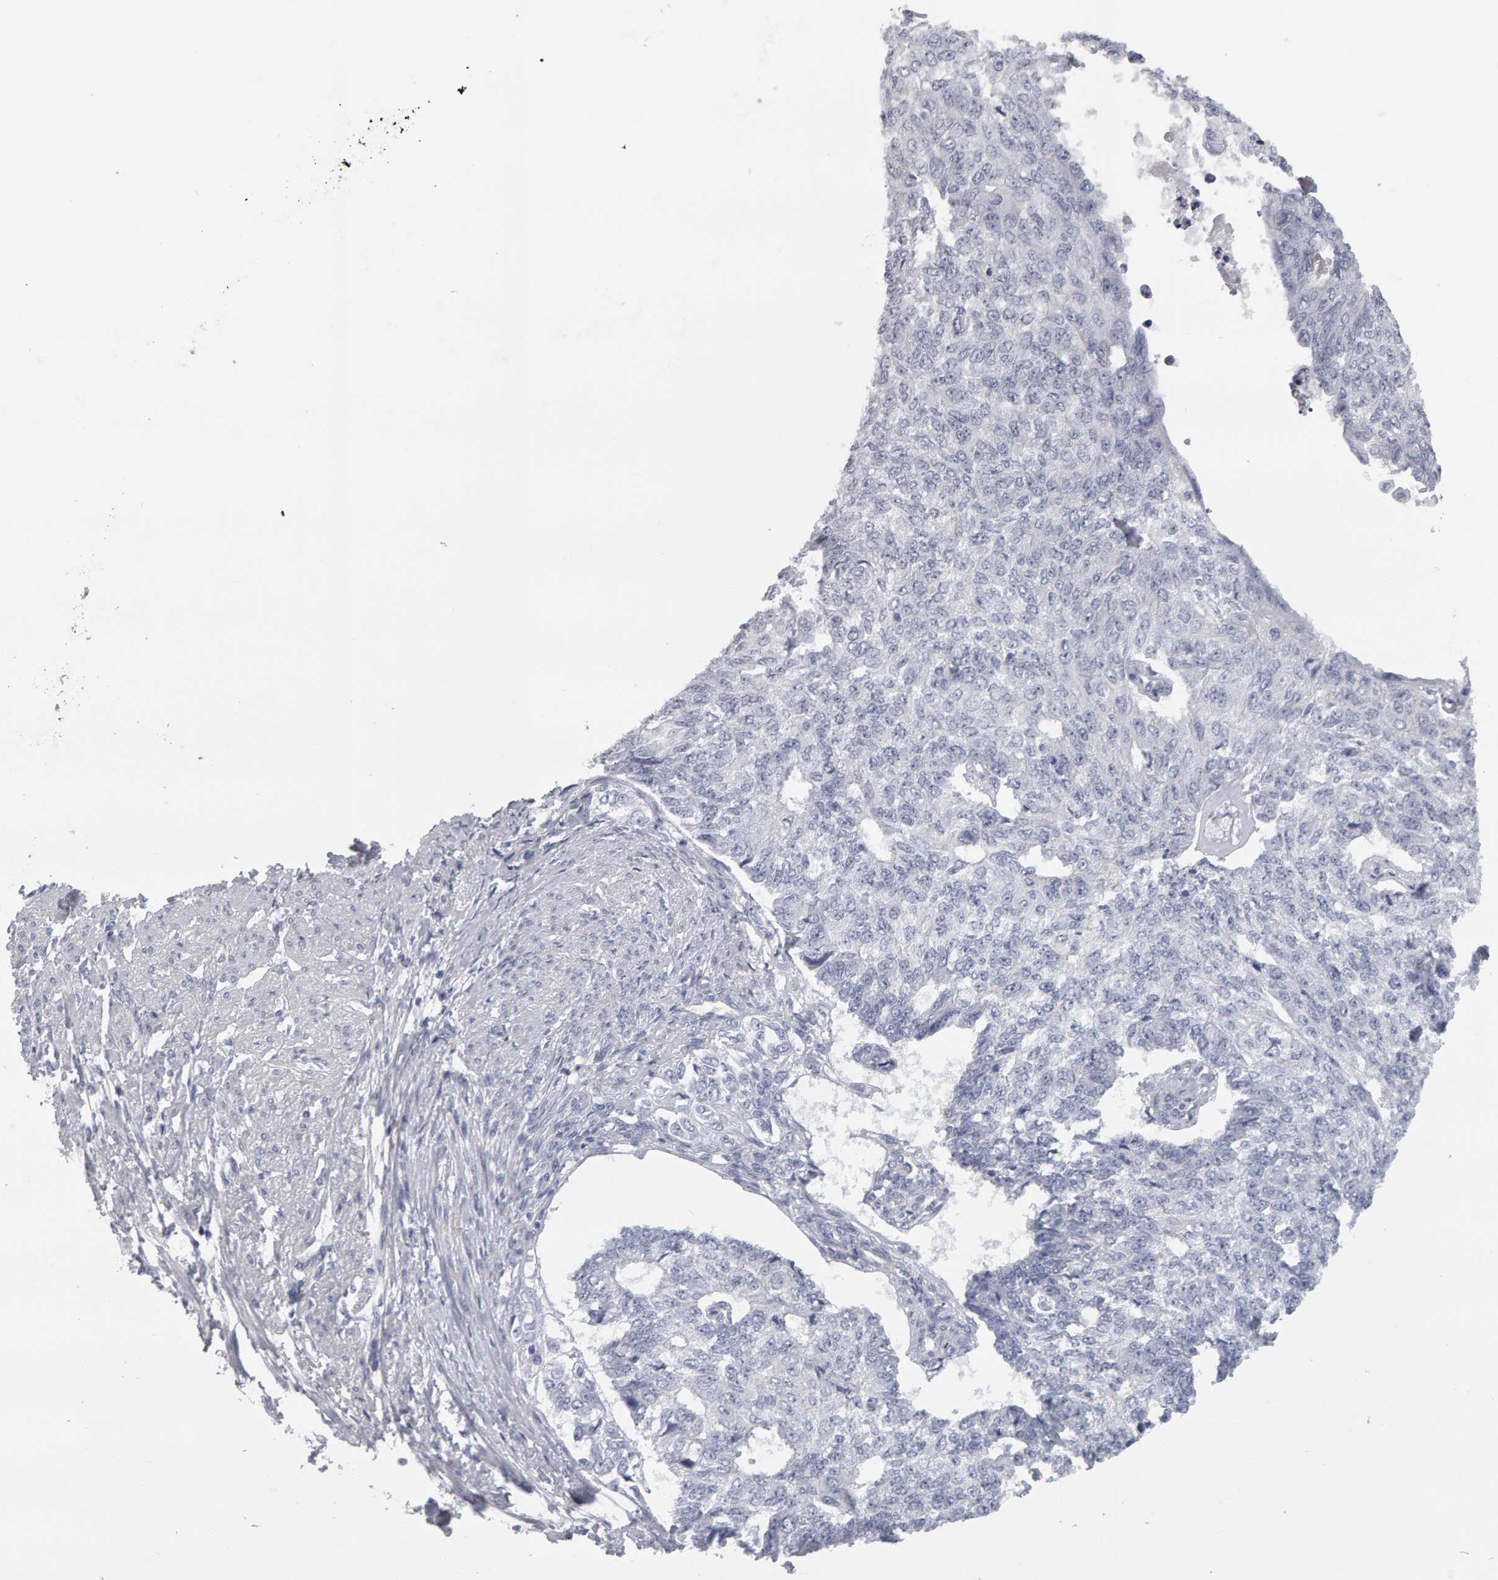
{"staining": {"intensity": "negative", "quantity": "none", "location": "none"}, "tissue": "endometrial cancer", "cell_type": "Tumor cells", "image_type": "cancer", "snomed": [{"axis": "morphology", "description": "Adenocarcinoma, NOS"}, {"axis": "topography", "description": "Endometrium"}], "caption": "There is no significant expression in tumor cells of endometrial adenocarcinoma.", "gene": "CD38", "patient": {"sex": "female", "age": 32}}